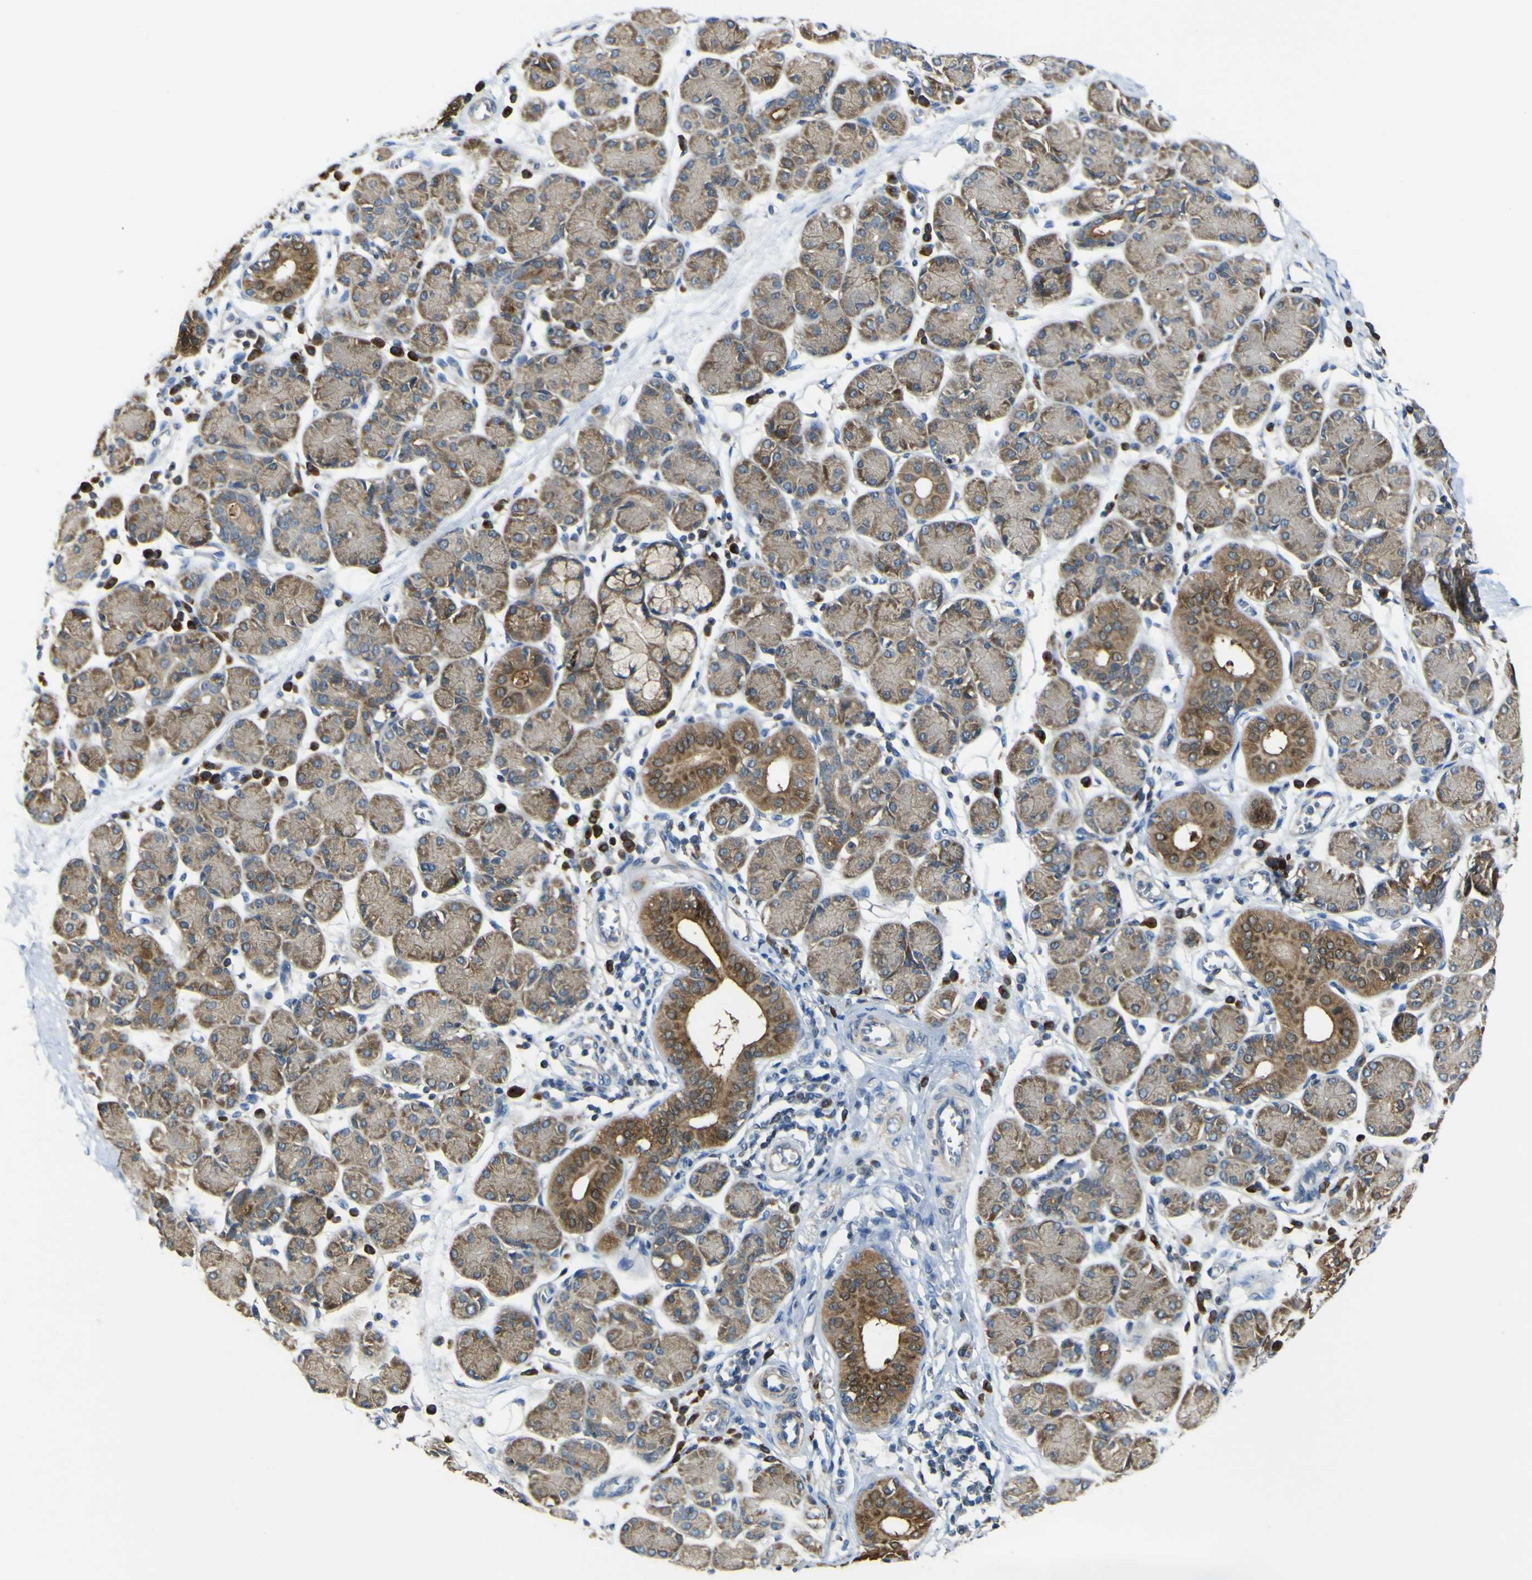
{"staining": {"intensity": "moderate", "quantity": "25%-75%", "location": "cytoplasmic/membranous,nuclear"}, "tissue": "salivary gland", "cell_type": "Glandular cells", "image_type": "normal", "snomed": [{"axis": "morphology", "description": "Normal tissue, NOS"}, {"axis": "morphology", "description": "Inflammation, NOS"}, {"axis": "topography", "description": "Lymph node"}, {"axis": "topography", "description": "Salivary gland"}], "caption": "This histopathology image shows benign salivary gland stained with IHC to label a protein in brown. The cytoplasmic/membranous,nuclear of glandular cells show moderate positivity for the protein. Nuclei are counter-stained blue.", "gene": "EML2", "patient": {"sex": "male", "age": 3}}